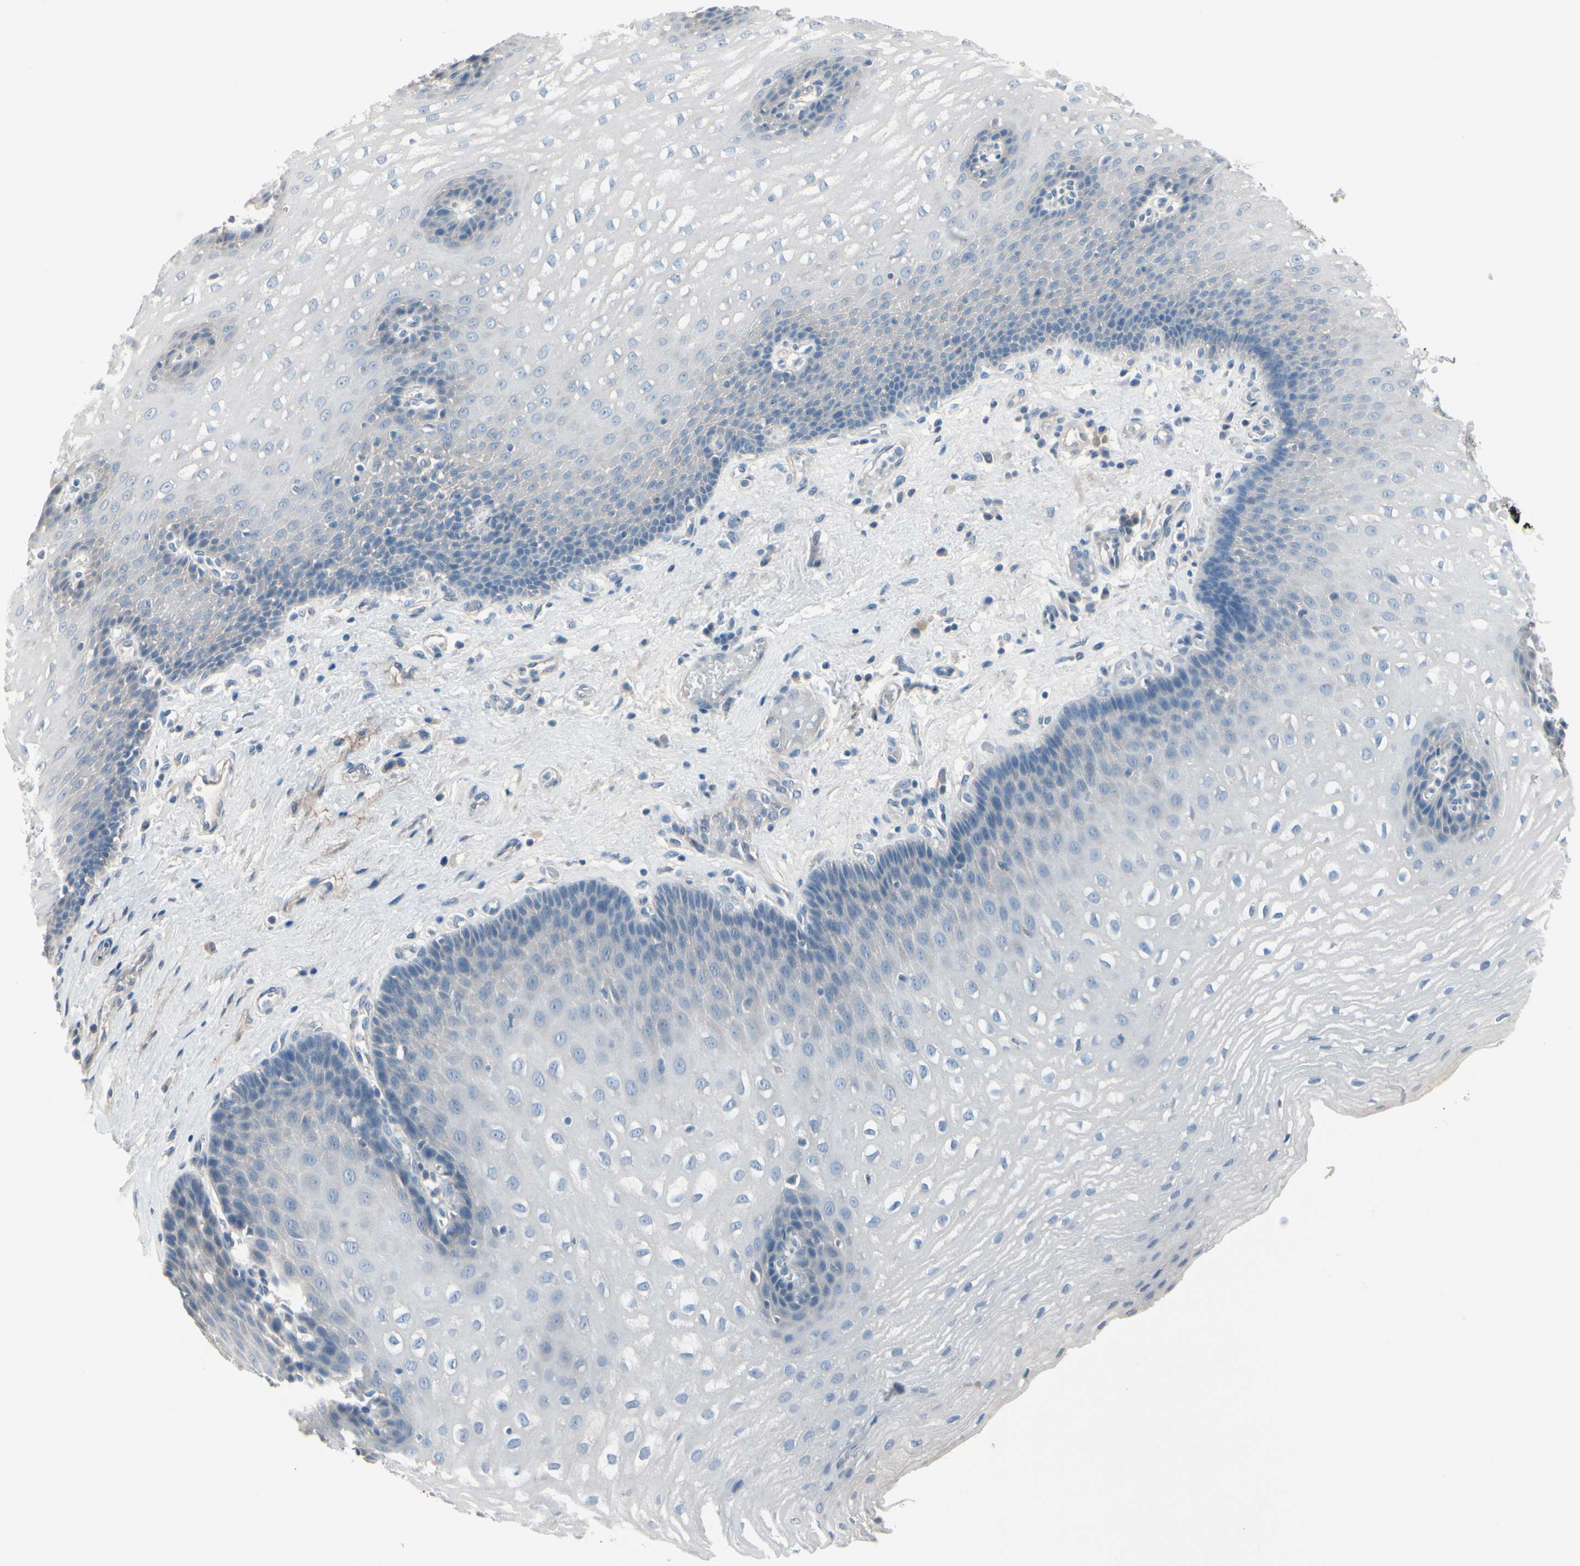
{"staining": {"intensity": "negative", "quantity": "none", "location": "none"}, "tissue": "esophagus", "cell_type": "Squamous epithelial cells", "image_type": "normal", "snomed": [{"axis": "morphology", "description": "Normal tissue, NOS"}, {"axis": "topography", "description": "Esophagus"}], "caption": "A high-resolution histopathology image shows IHC staining of normal esophagus, which displays no significant staining in squamous epithelial cells. The staining is performed using DAB brown chromogen with nuclei counter-stained in using hematoxylin.", "gene": "PGR", "patient": {"sex": "male", "age": 48}}